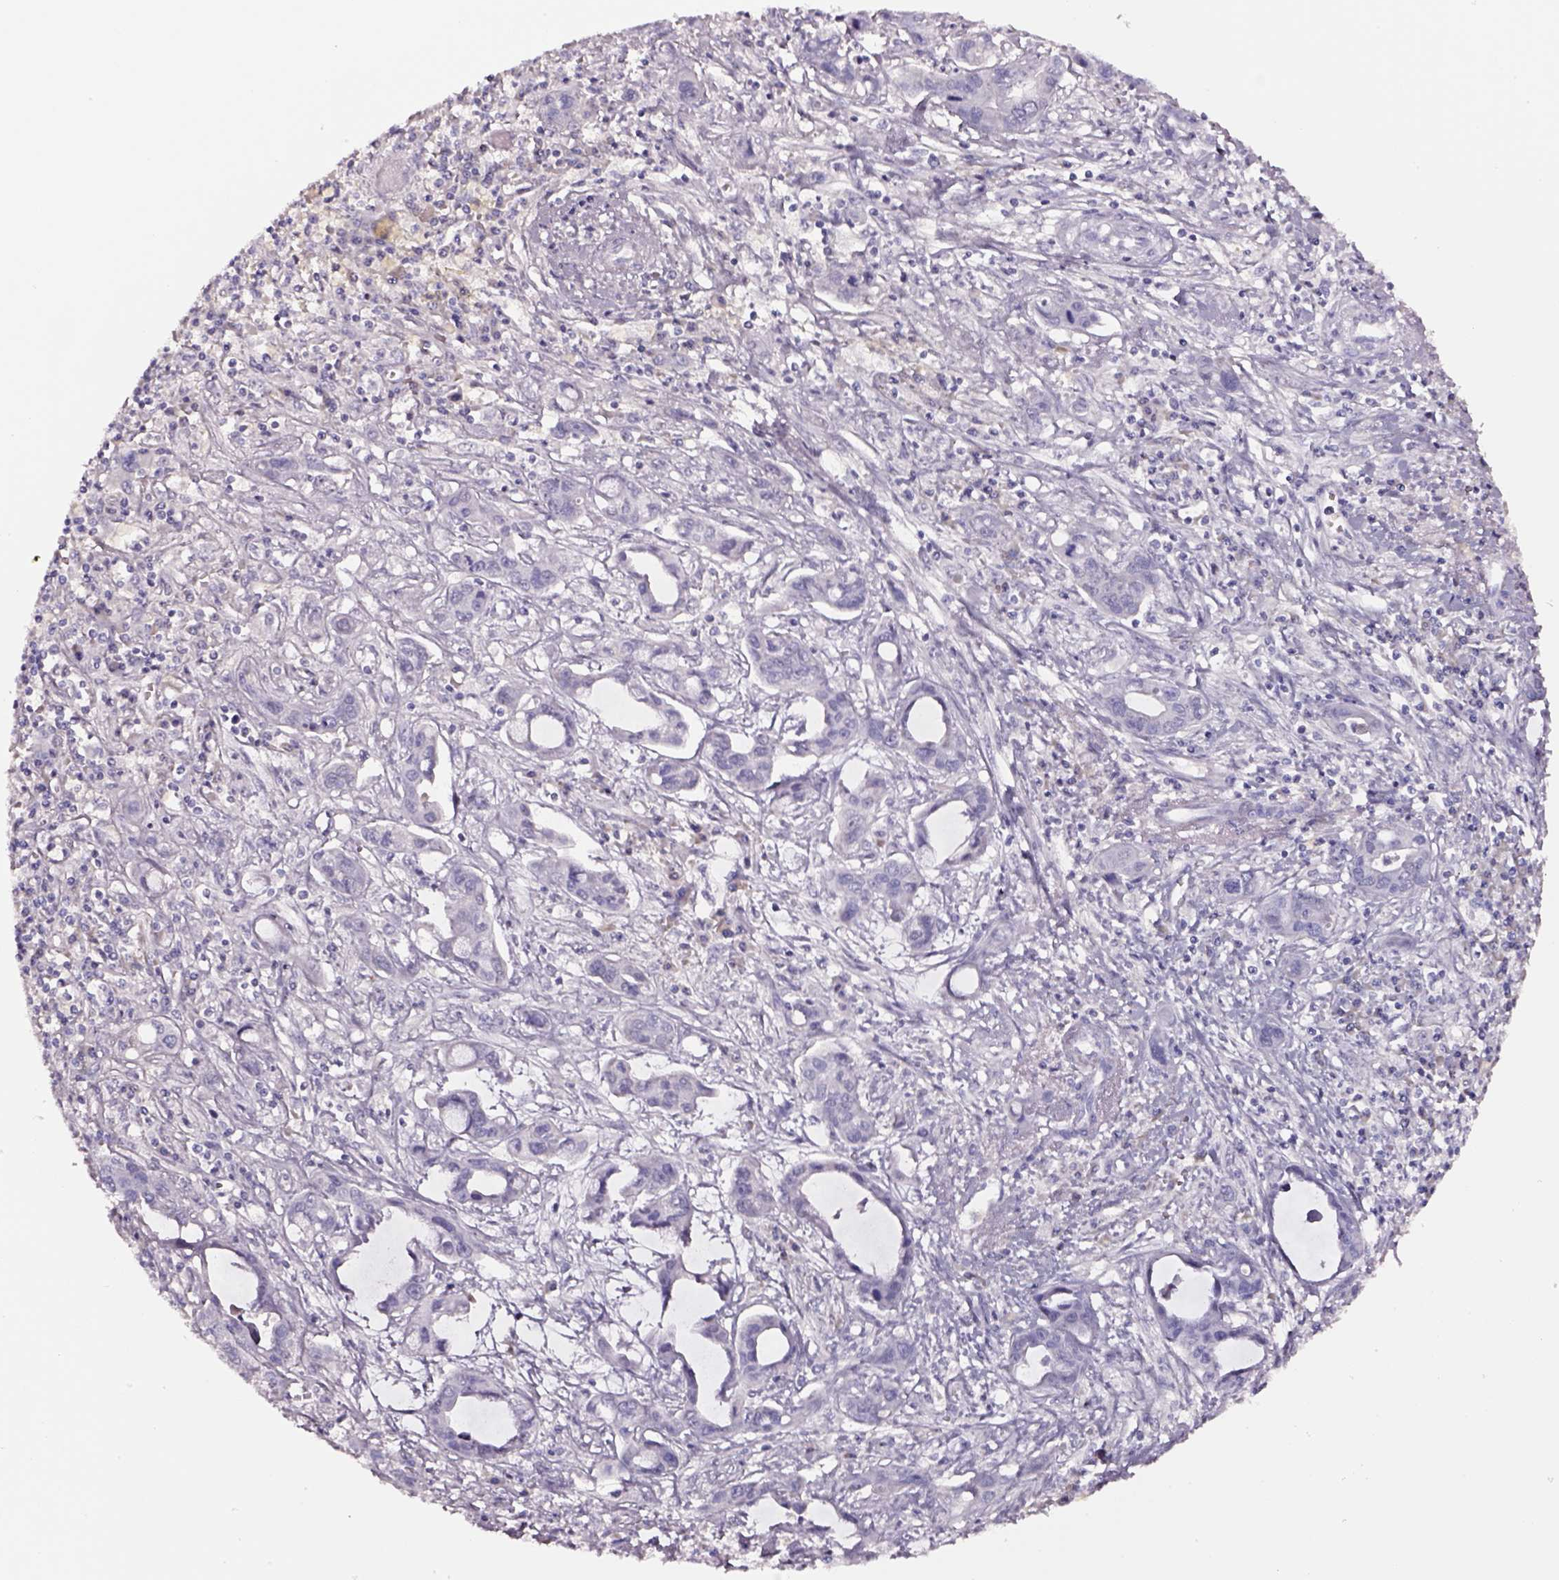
{"staining": {"intensity": "negative", "quantity": "none", "location": "none"}, "tissue": "liver cancer", "cell_type": "Tumor cells", "image_type": "cancer", "snomed": [{"axis": "morphology", "description": "Cholangiocarcinoma"}, {"axis": "topography", "description": "Liver"}], "caption": "Immunohistochemical staining of human liver cancer reveals no significant positivity in tumor cells. (DAB (3,3'-diaminobenzidine) immunohistochemistry (IHC), high magnification).", "gene": "SMIM17", "patient": {"sex": "male", "age": 58}}